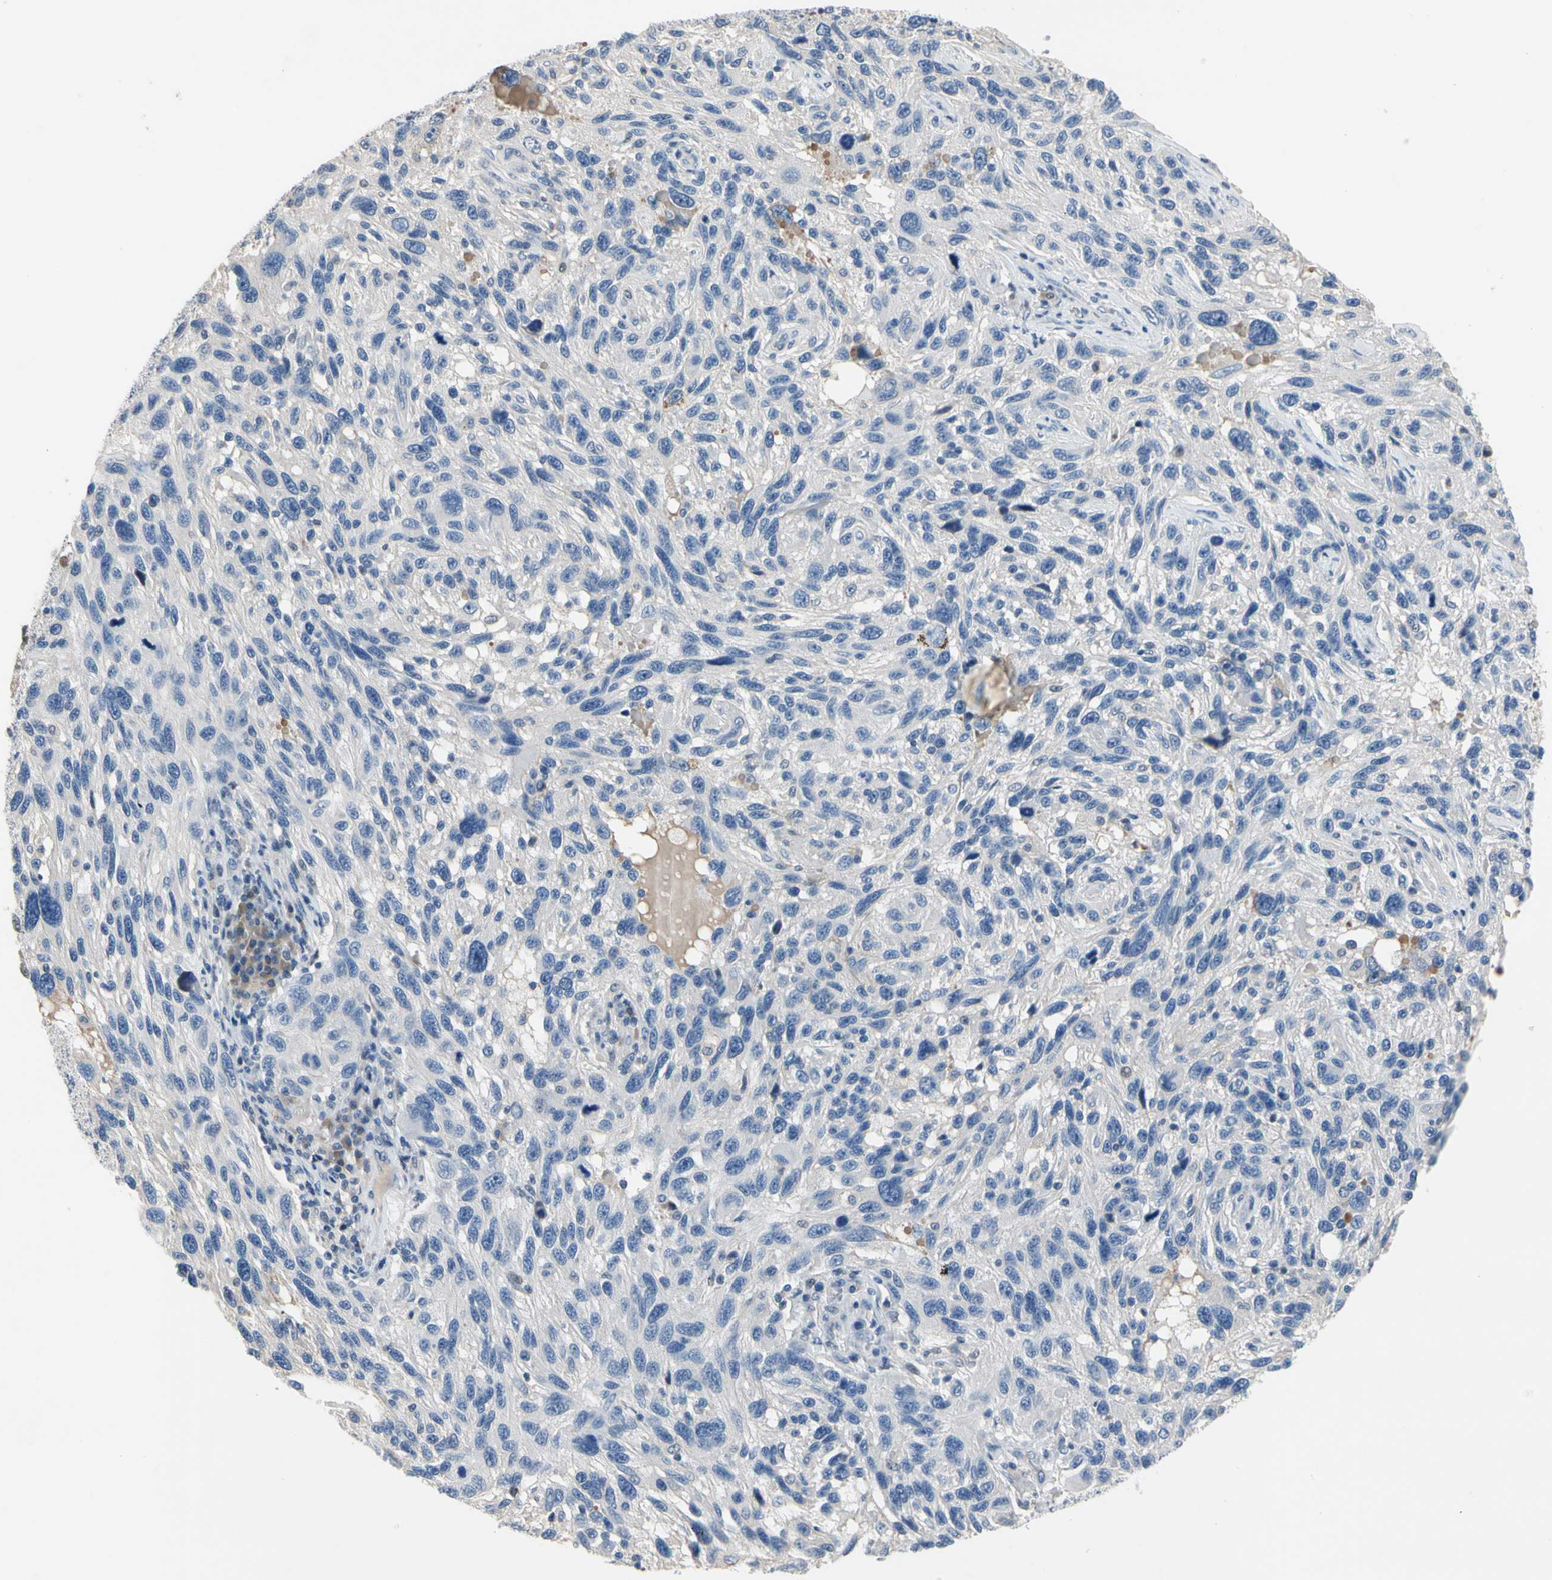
{"staining": {"intensity": "negative", "quantity": "none", "location": "none"}, "tissue": "melanoma", "cell_type": "Tumor cells", "image_type": "cancer", "snomed": [{"axis": "morphology", "description": "Malignant melanoma, NOS"}, {"axis": "topography", "description": "Skin"}], "caption": "The photomicrograph demonstrates no significant positivity in tumor cells of malignant melanoma.", "gene": "ECRG4", "patient": {"sex": "male", "age": 53}}